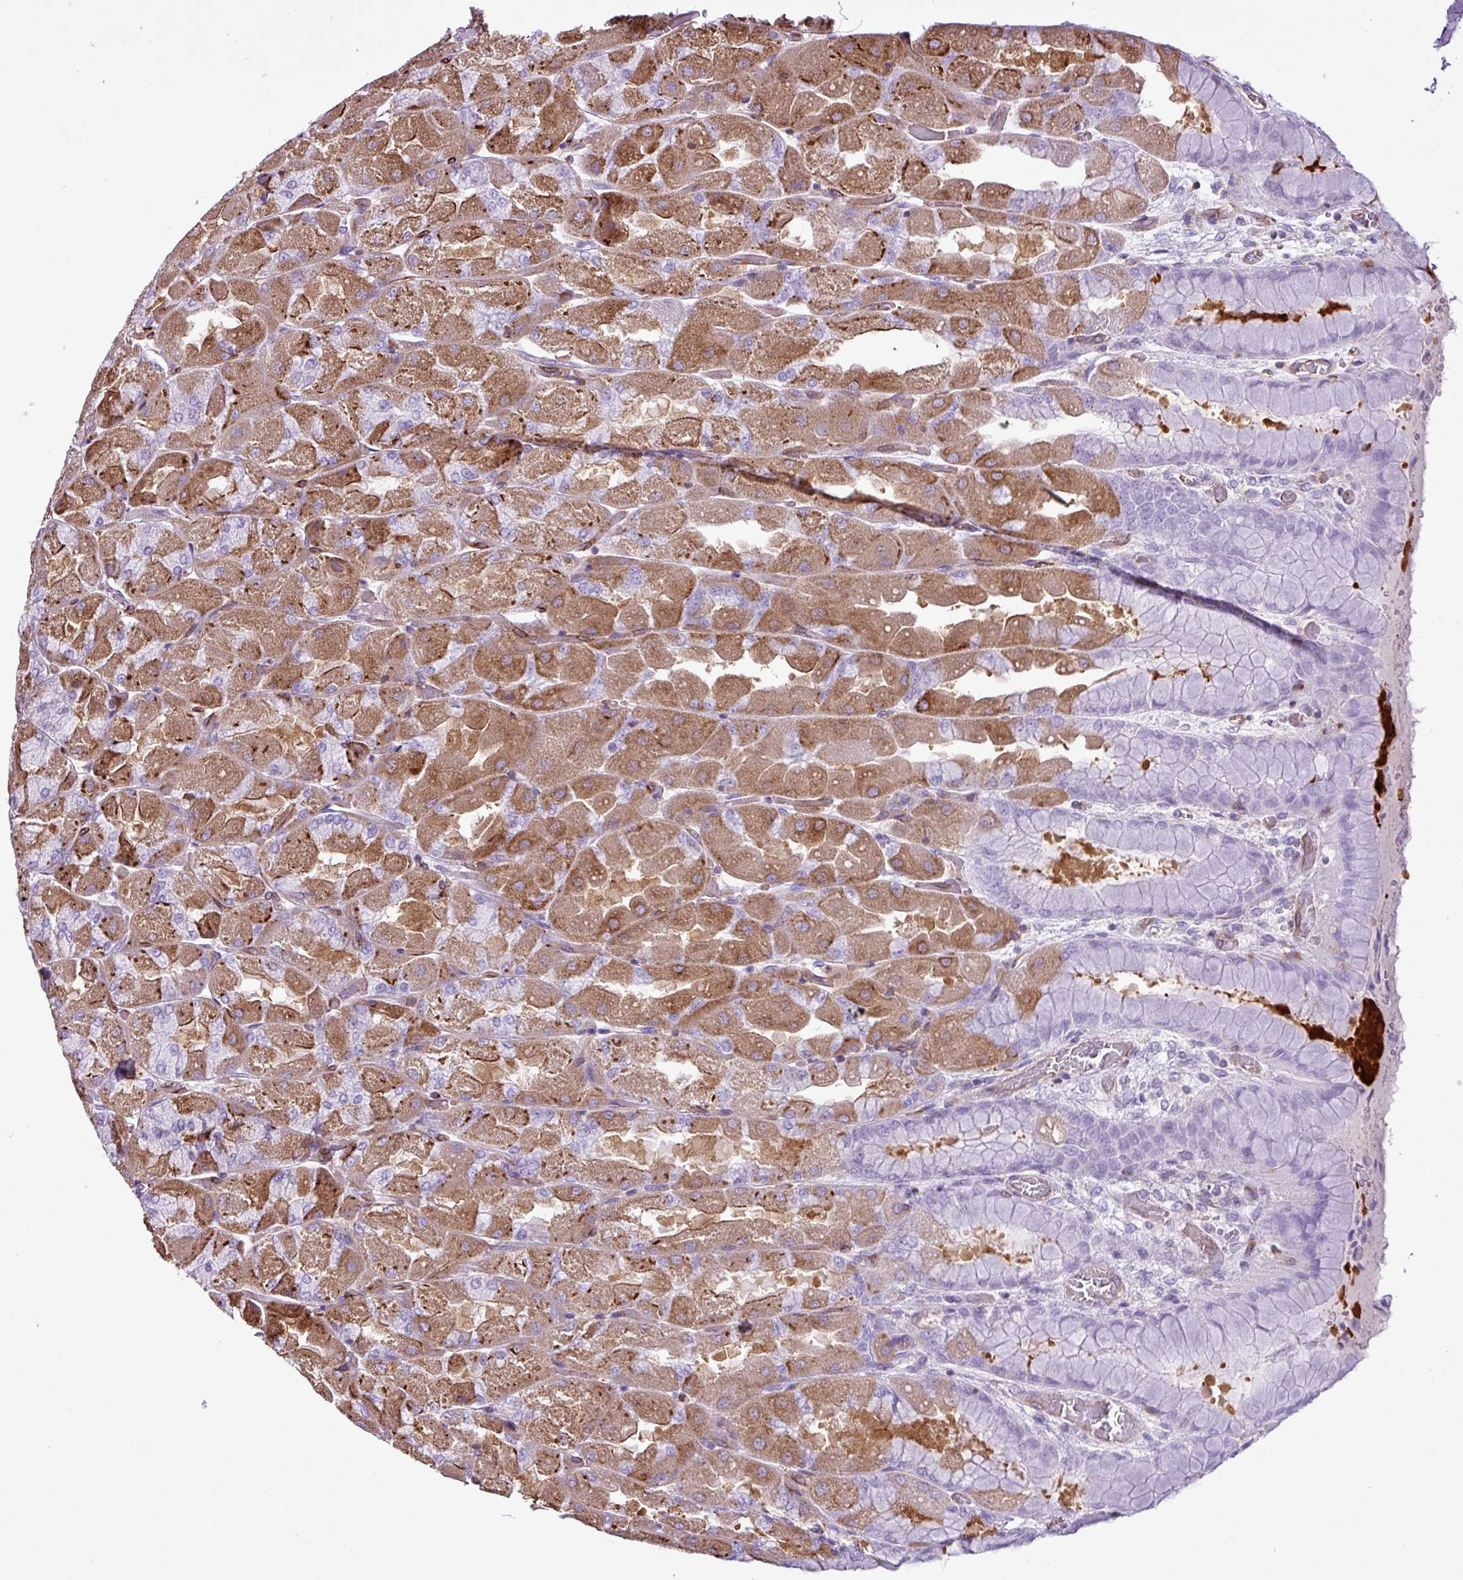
{"staining": {"intensity": "strong", "quantity": "25%-75%", "location": "cytoplasmic/membranous"}, "tissue": "stomach", "cell_type": "Glandular cells", "image_type": "normal", "snomed": [{"axis": "morphology", "description": "Normal tissue, NOS"}, {"axis": "topography", "description": "Stomach"}], "caption": "About 25%-75% of glandular cells in benign human stomach exhibit strong cytoplasmic/membranous protein expression as visualized by brown immunohistochemical staining.", "gene": "EME2", "patient": {"sex": "female", "age": 61}}